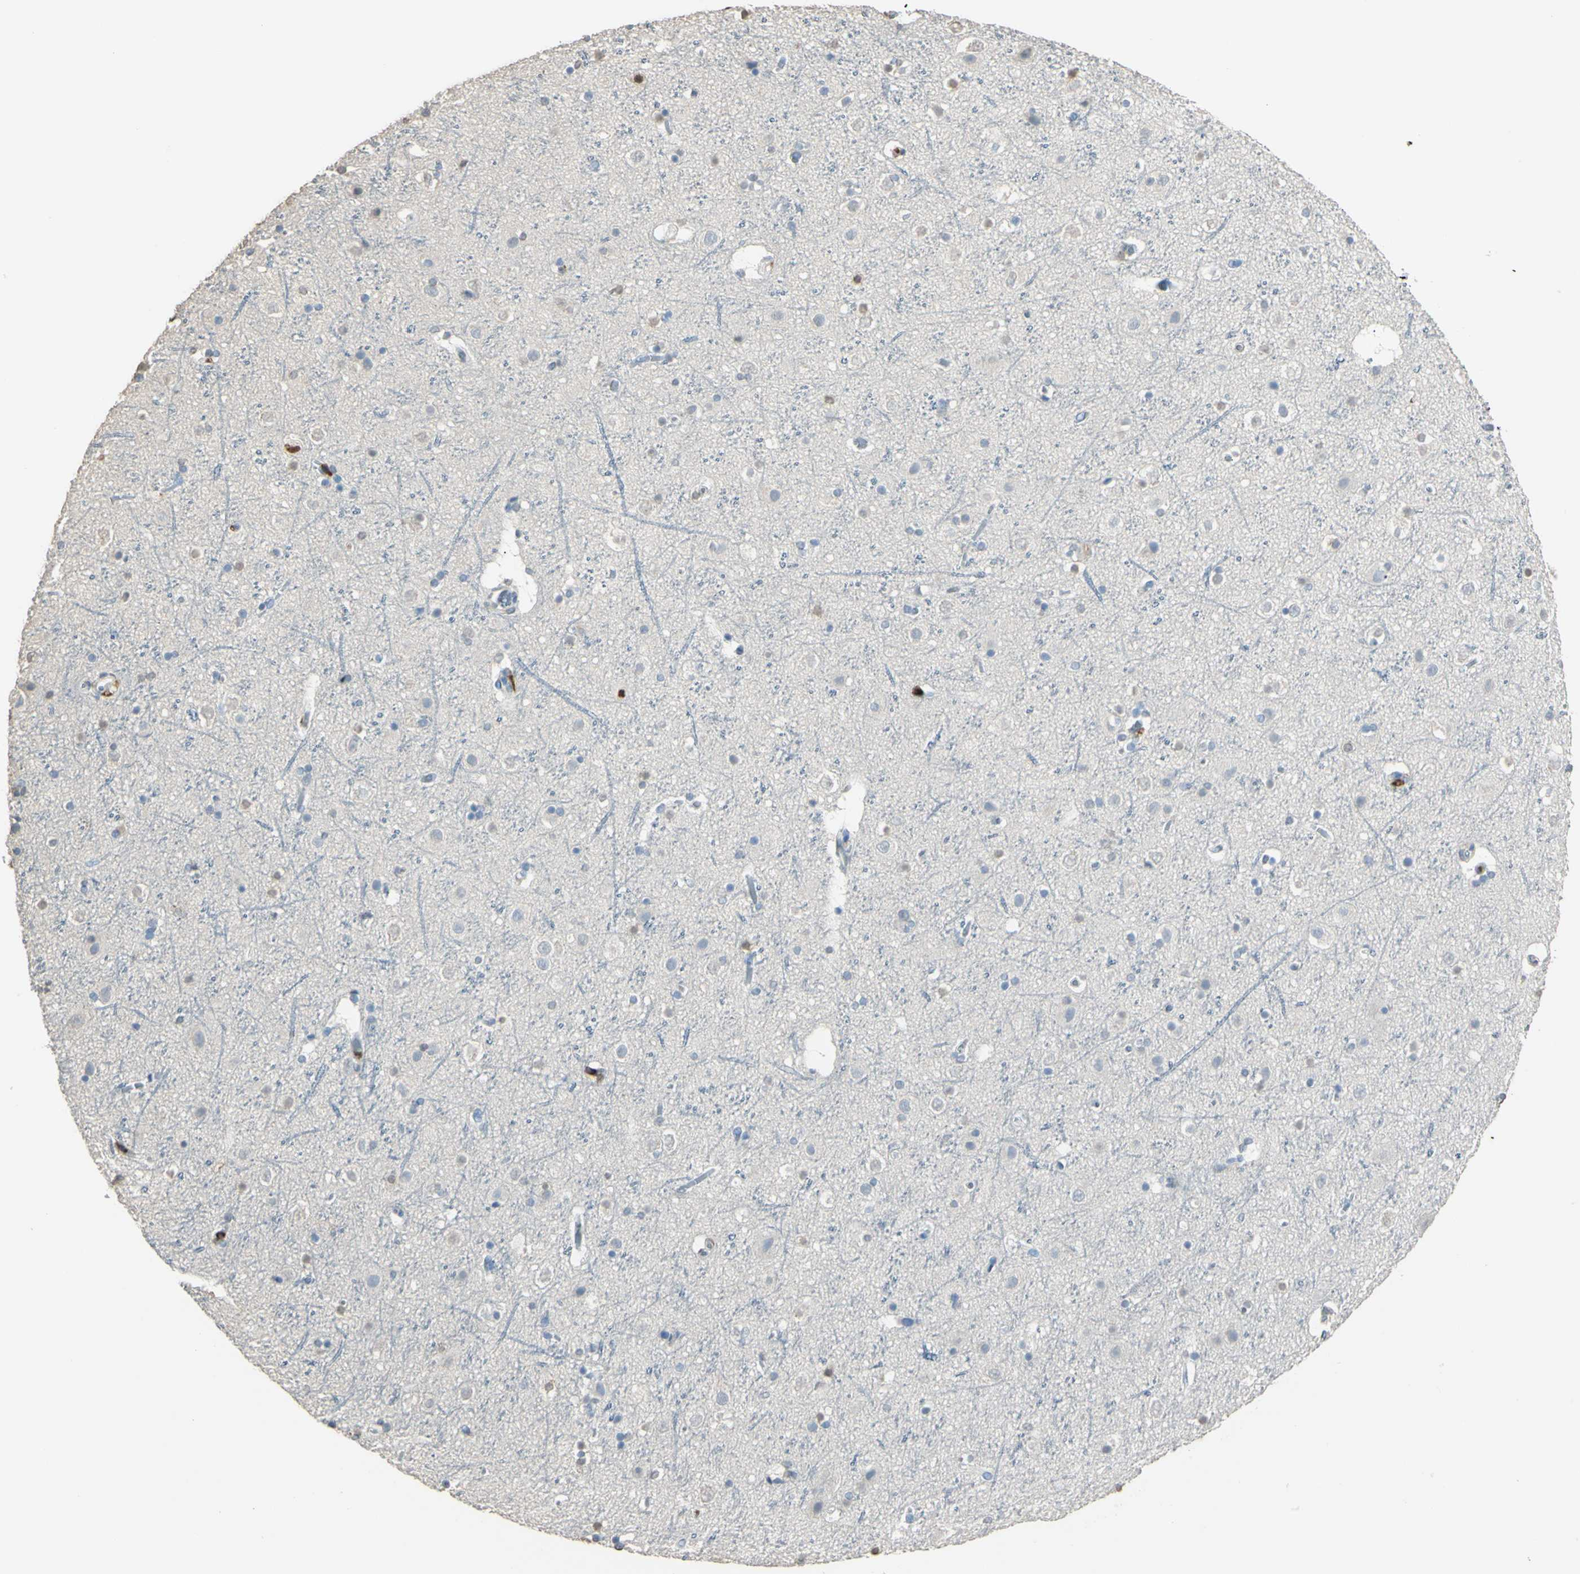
{"staining": {"intensity": "negative", "quantity": "none", "location": "none"}, "tissue": "cerebral cortex", "cell_type": "Endothelial cells", "image_type": "normal", "snomed": [{"axis": "morphology", "description": "Normal tissue, NOS"}, {"axis": "topography", "description": "Cerebral cortex"}], "caption": "IHC image of benign human cerebral cortex stained for a protein (brown), which reveals no positivity in endothelial cells.", "gene": "PSTPIP1", "patient": {"sex": "male", "age": 45}}